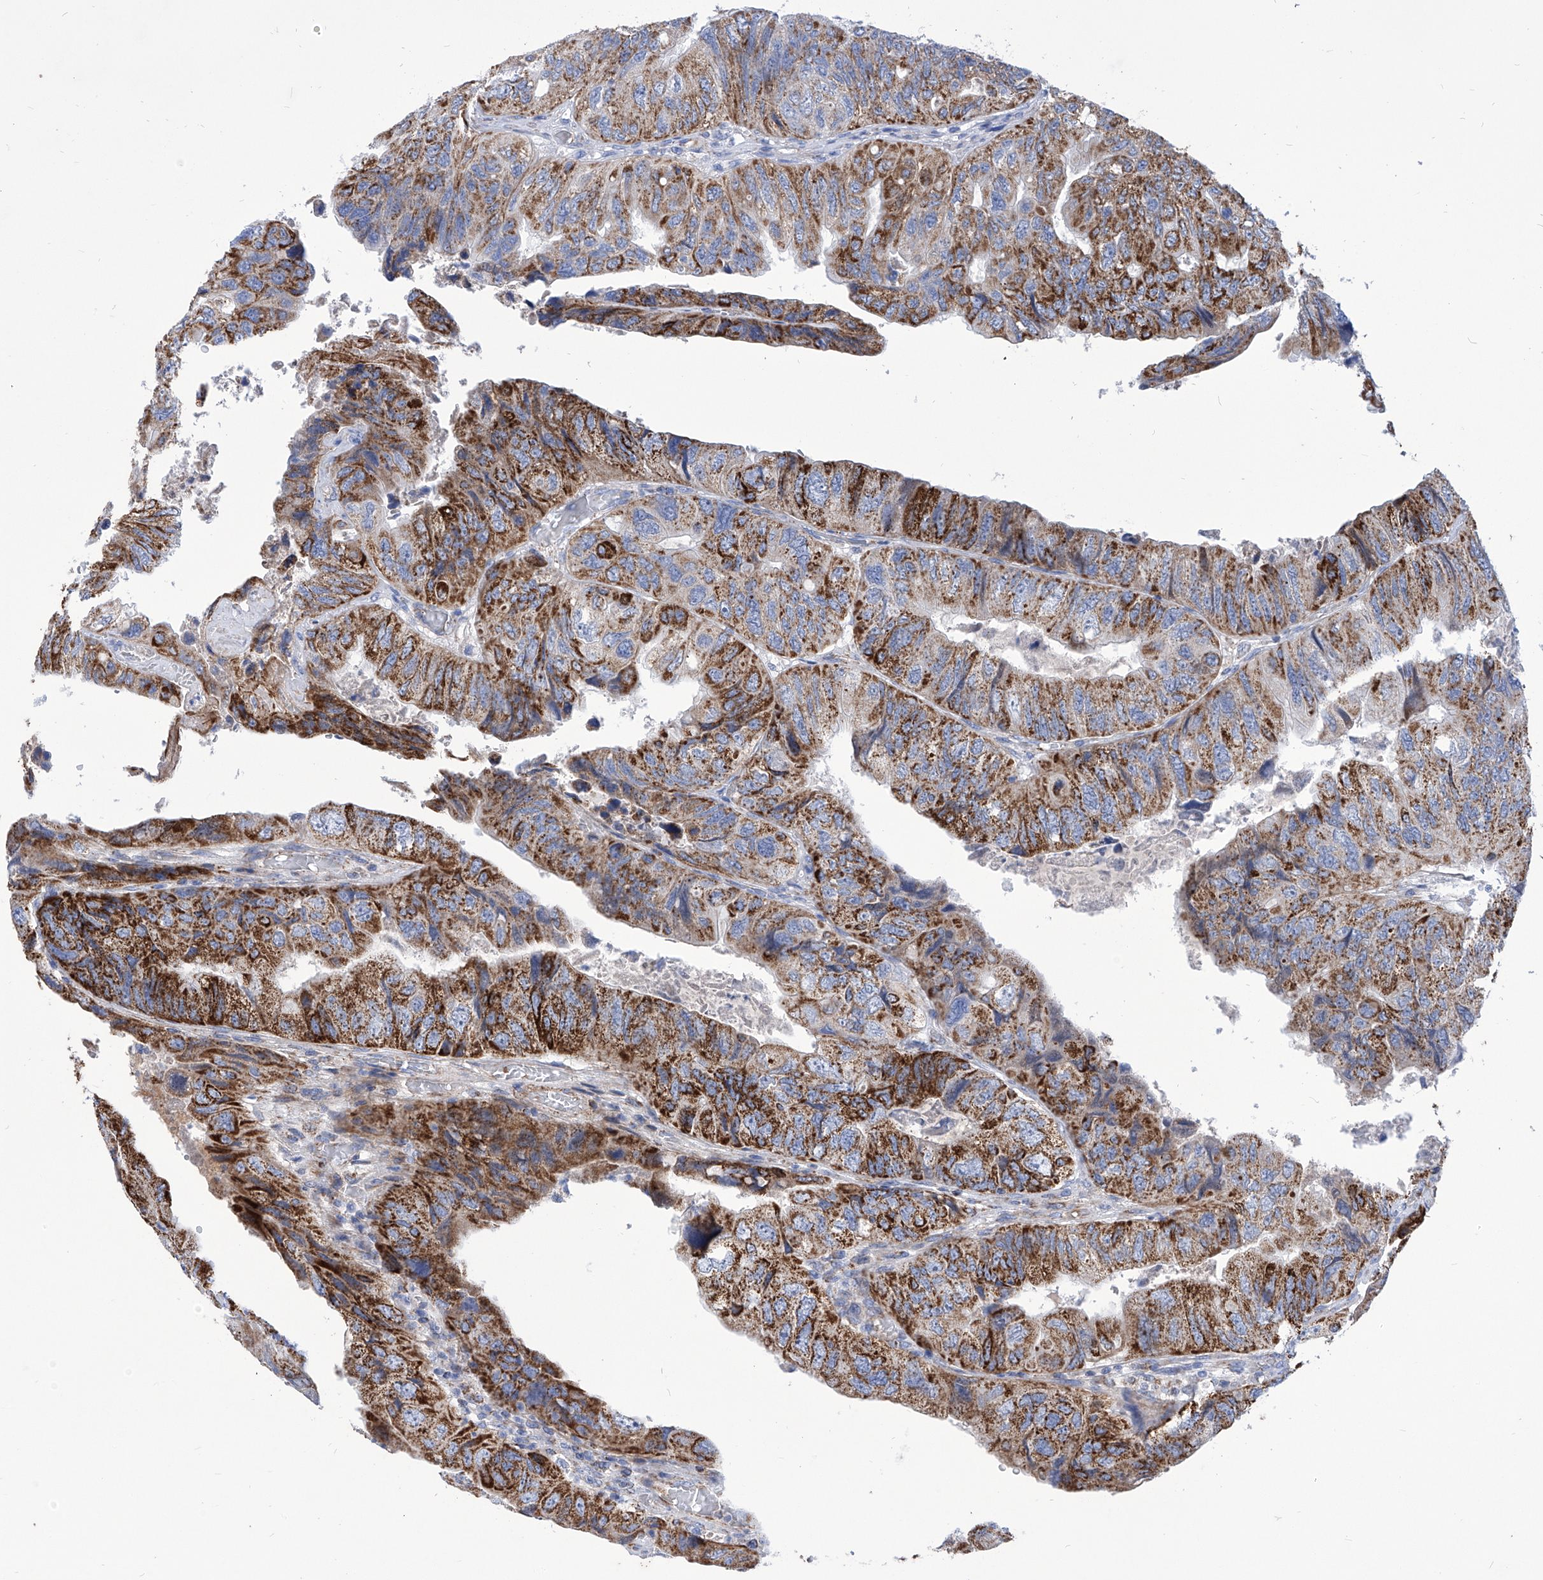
{"staining": {"intensity": "strong", "quantity": "25%-75%", "location": "cytoplasmic/membranous"}, "tissue": "colorectal cancer", "cell_type": "Tumor cells", "image_type": "cancer", "snomed": [{"axis": "morphology", "description": "Adenocarcinoma, NOS"}, {"axis": "topography", "description": "Rectum"}], "caption": "Colorectal cancer stained with immunohistochemistry (IHC) reveals strong cytoplasmic/membranous positivity in approximately 25%-75% of tumor cells.", "gene": "SRBD1", "patient": {"sex": "male", "age": 63}}